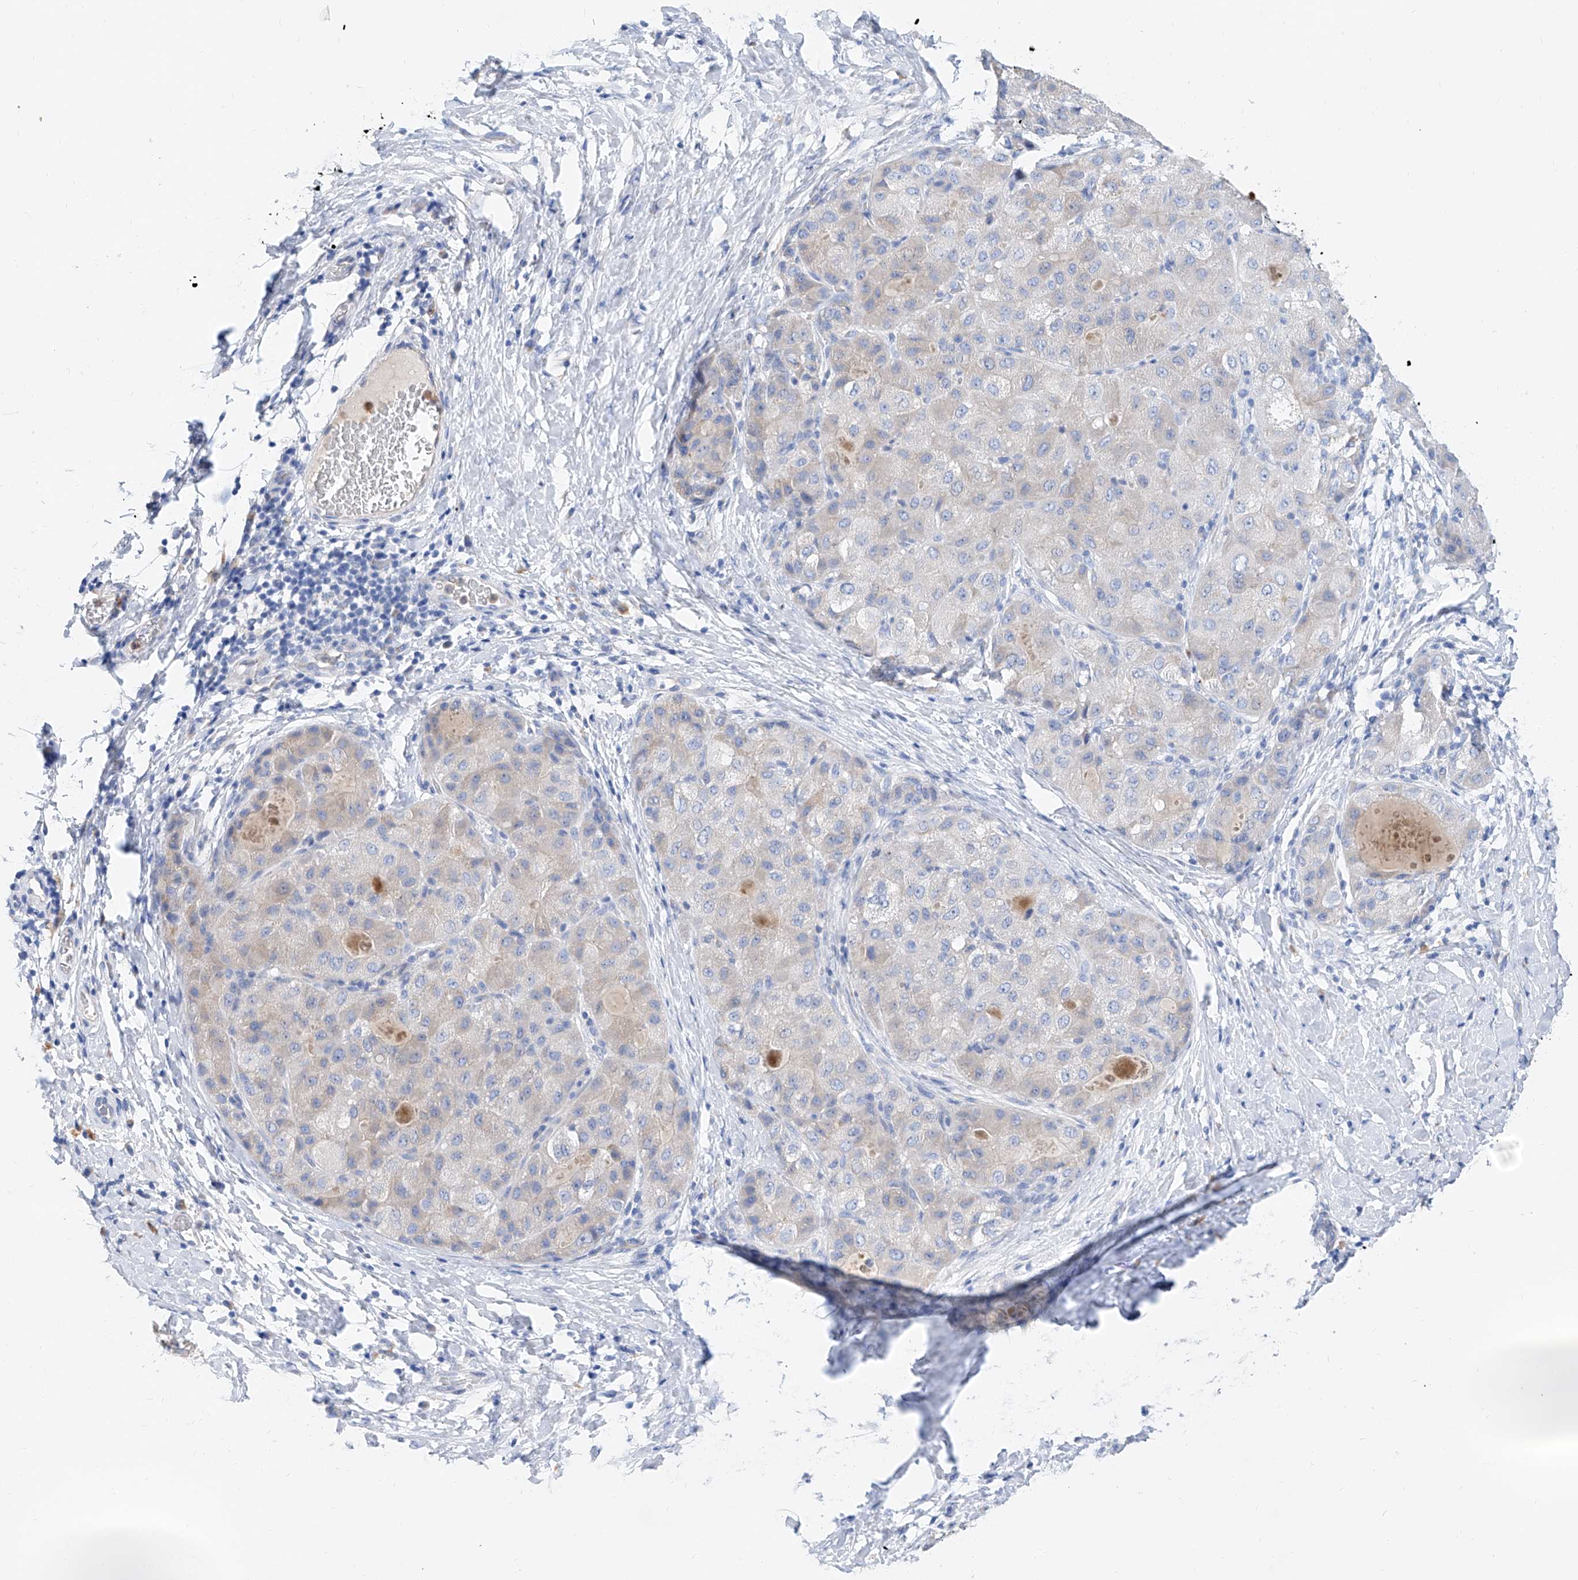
{"staining": {"intensity": "weak", "quantity": "<25%", "location": "cytoplasmic/membranous"}, "tissue": "liver cancer", "cell_type": "Tumor cells", "image_type": "cancer", "snomed": [{"axis": "morphology", "description": "Carcinoma, Hepatocellular, NOS"}, {"axis": "topography", "description": "Liver"}], "caption": "Immunohistochemistry (IHC) image of neoplastic tissue: human hepatocellular carcinoma (liver) stained with DAB (3,3'-diaminobenzidine) reveals no significant protein staining in tumor cells.", "gene": "SLC25A29", "patient": {"sex": "male", "age": 80}}